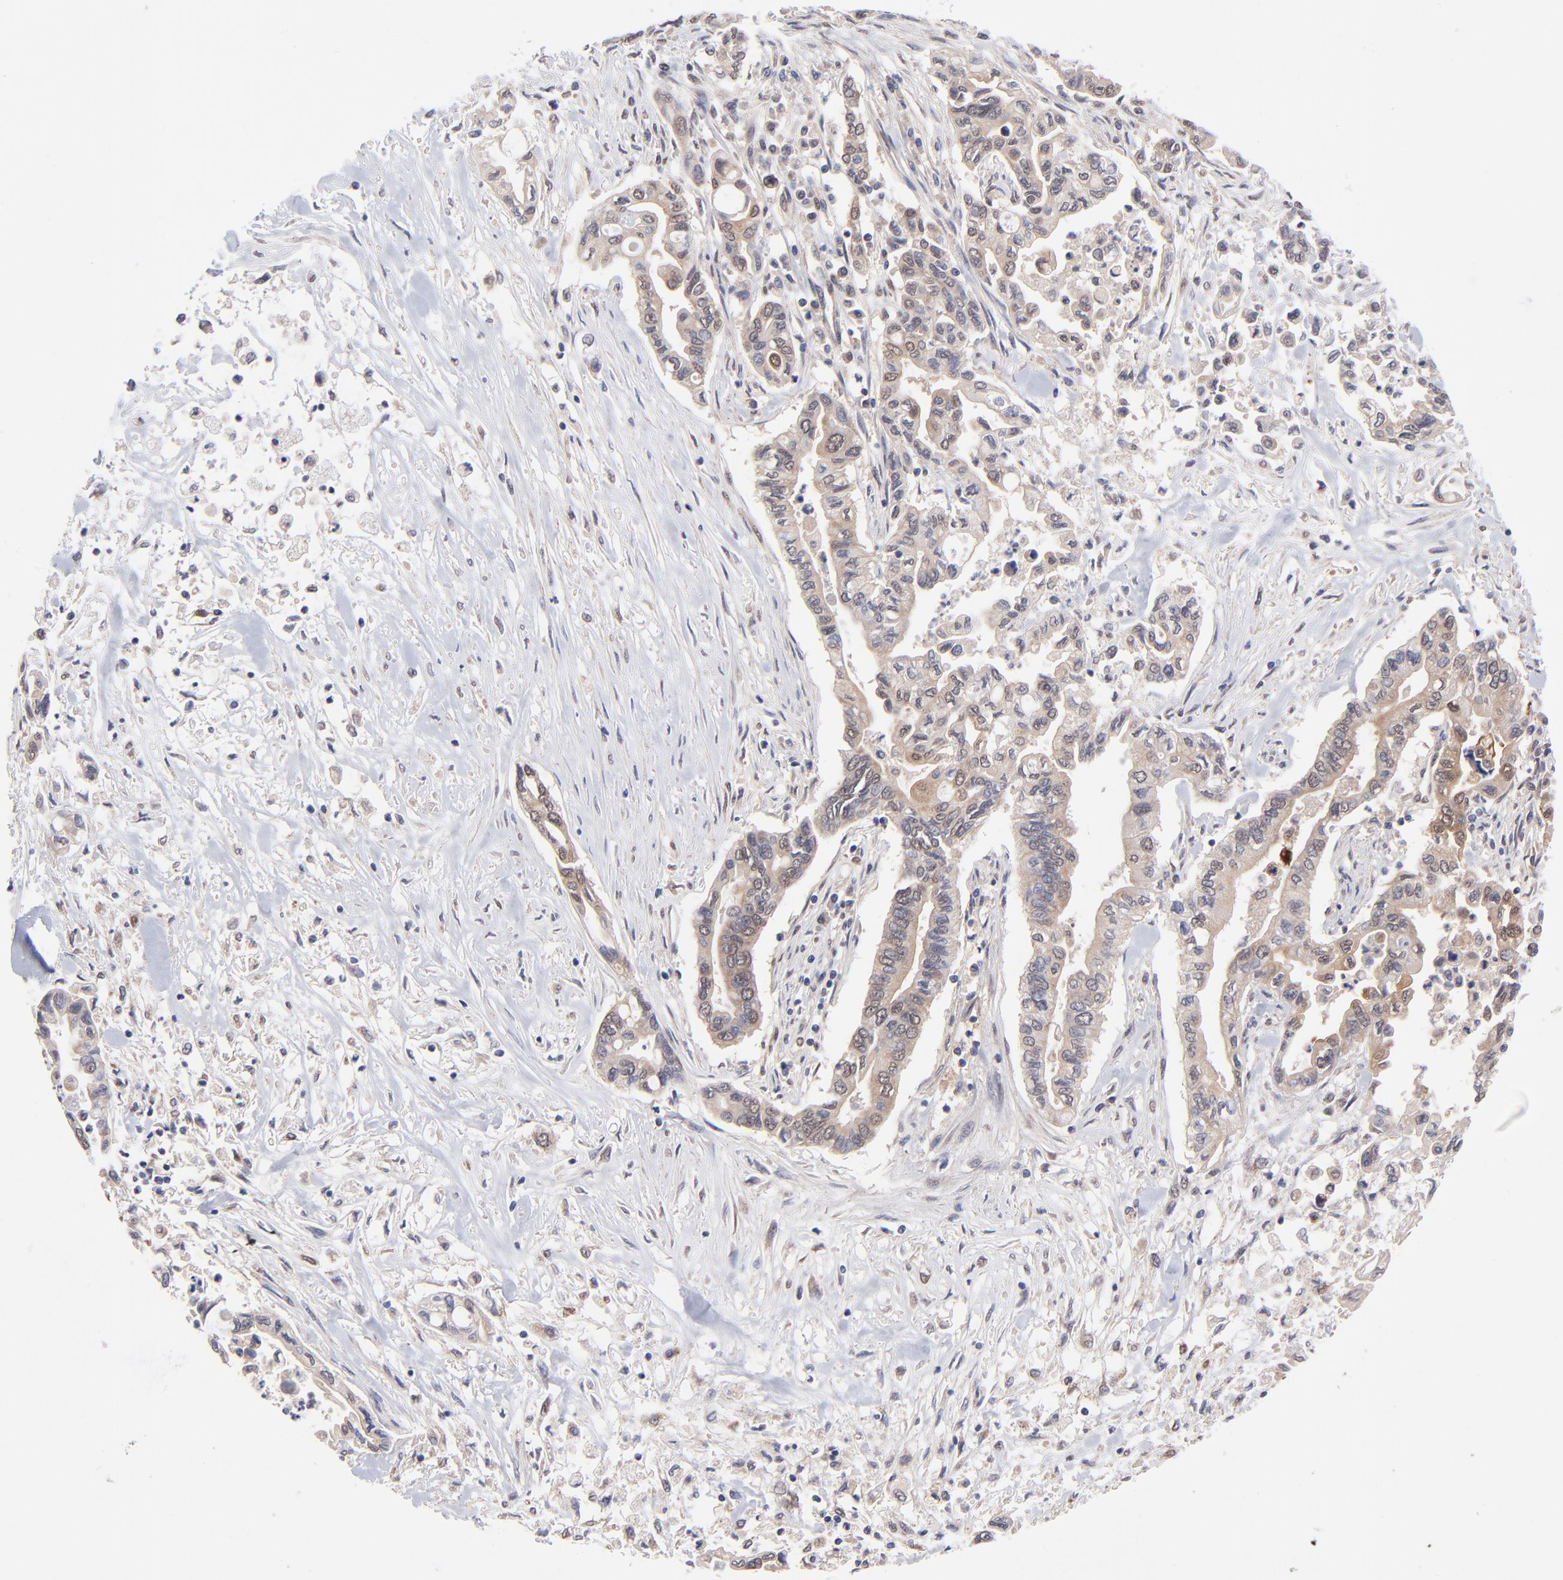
{"staining": {"intensity": "moderate", "quantity": "25%-75%", "location": "cytoplasmic/membranous"}, "tissue": "pancreatic cancer", "cell_type": "Tumor cells", "image_type": "cancer", "snomed": [{"axis": "morphology", "description": "Adenocarcinoma, NOS"}, {"axis": "topography", "description": "Pancreas"}], "caption": "Tumor cells show medium levels of moderate cytoplasmic/membranous staining in about 25%-75% of cells in human adenocarcinoma (pancreatic).", "gene": "UBE2H", "patient": {"sex": "female", "age": 57}}